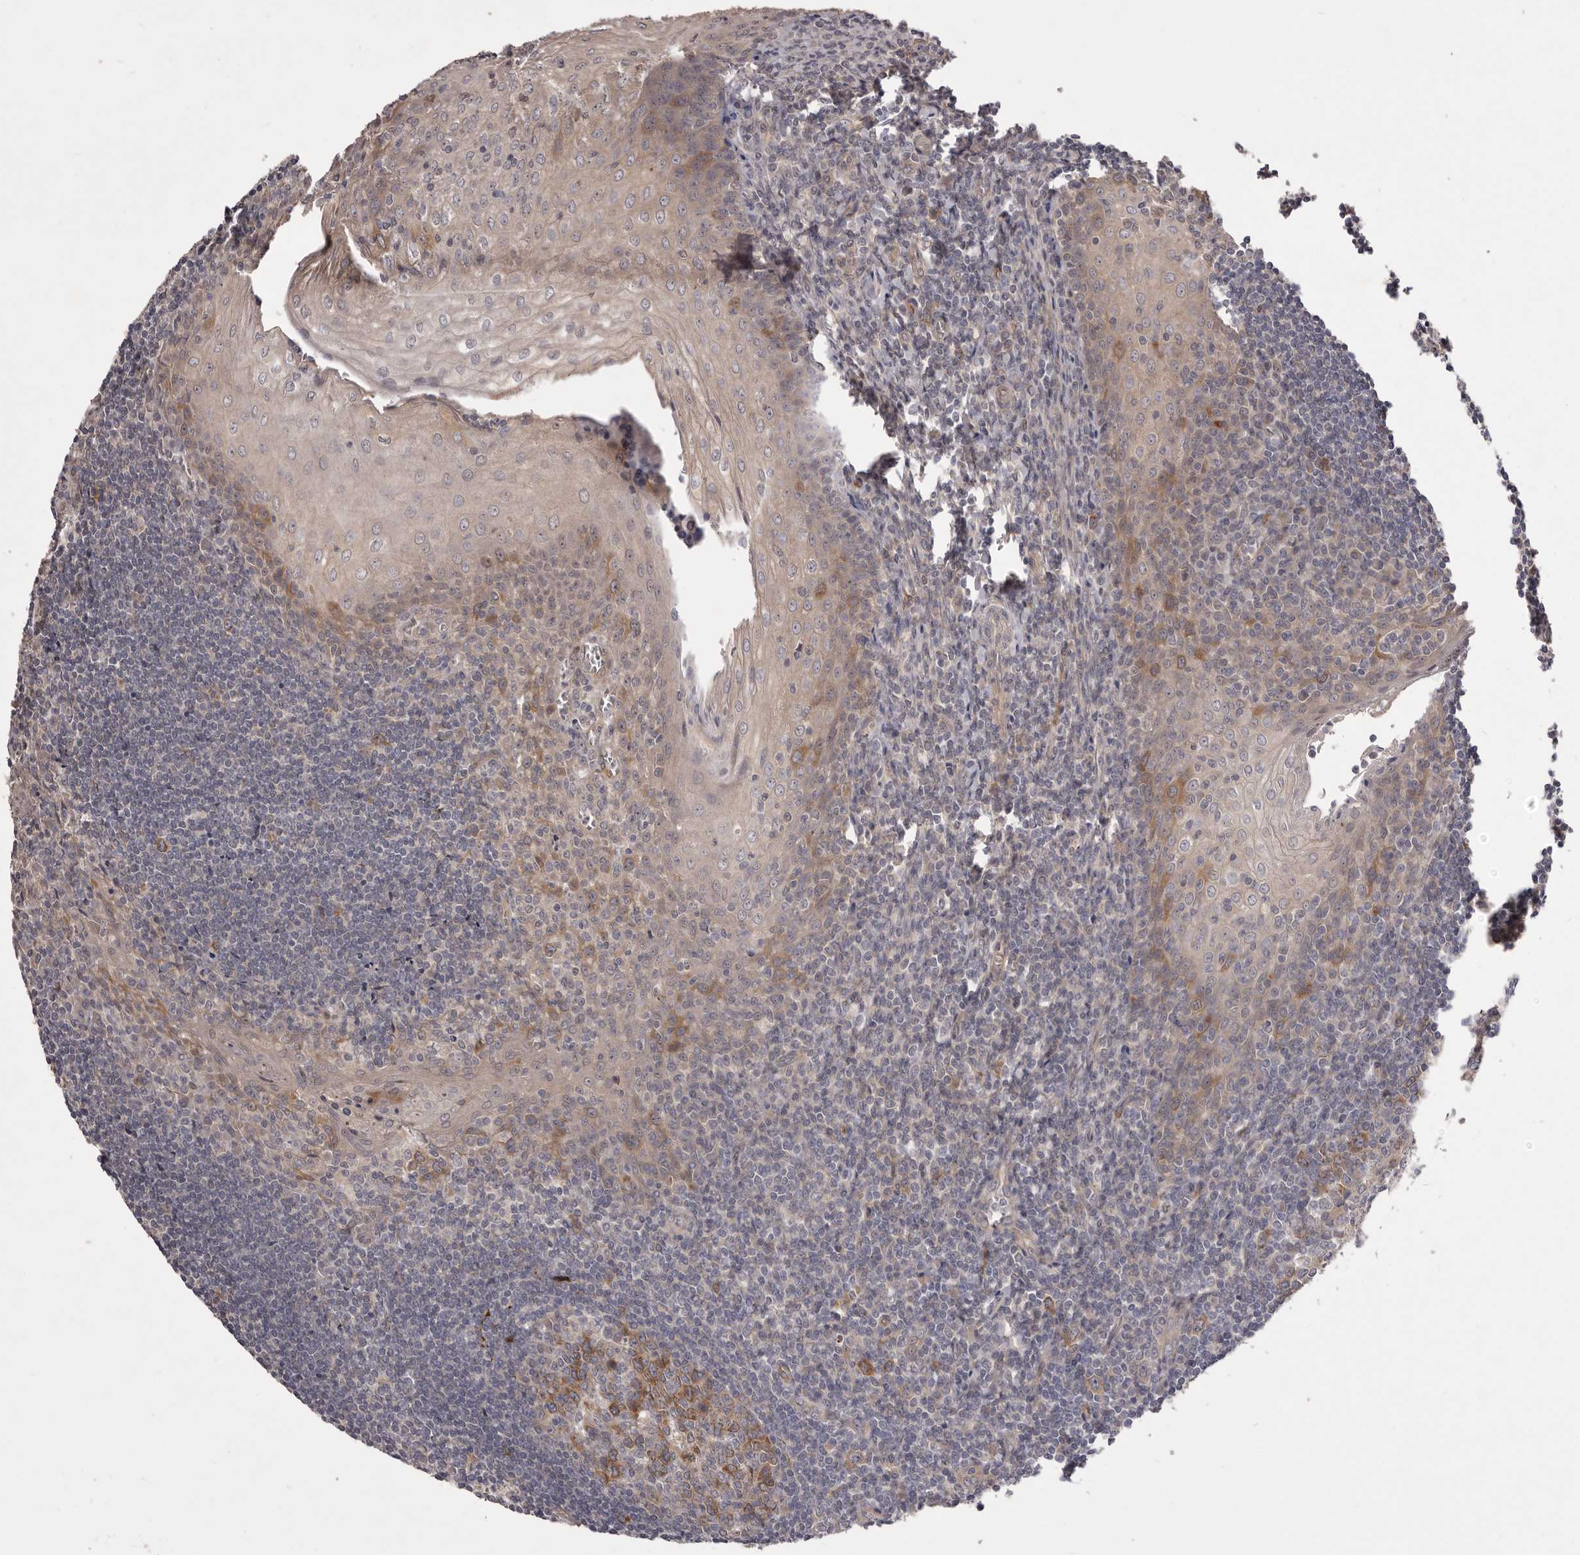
{"staining": {"intensity": "moderate", "quantity": "<25%", "location": "cytoplasmic/membranous"}, "tissue": "tonsil", "cell_type": "Germinal center cells", "image_type": "normal", "snomed": [{"axis": "morphology", "description": "Normal tissue, NOS"}, {"axis": "topography", "description": "Tonsil"}], "caption": "Protein staining of benign tonsil reveals moderate cytoplasmic/membranous staining in about <25% of germinal center cells.", "gene": "PNRC1", "patient": {"sex": "male", "age": 27}}